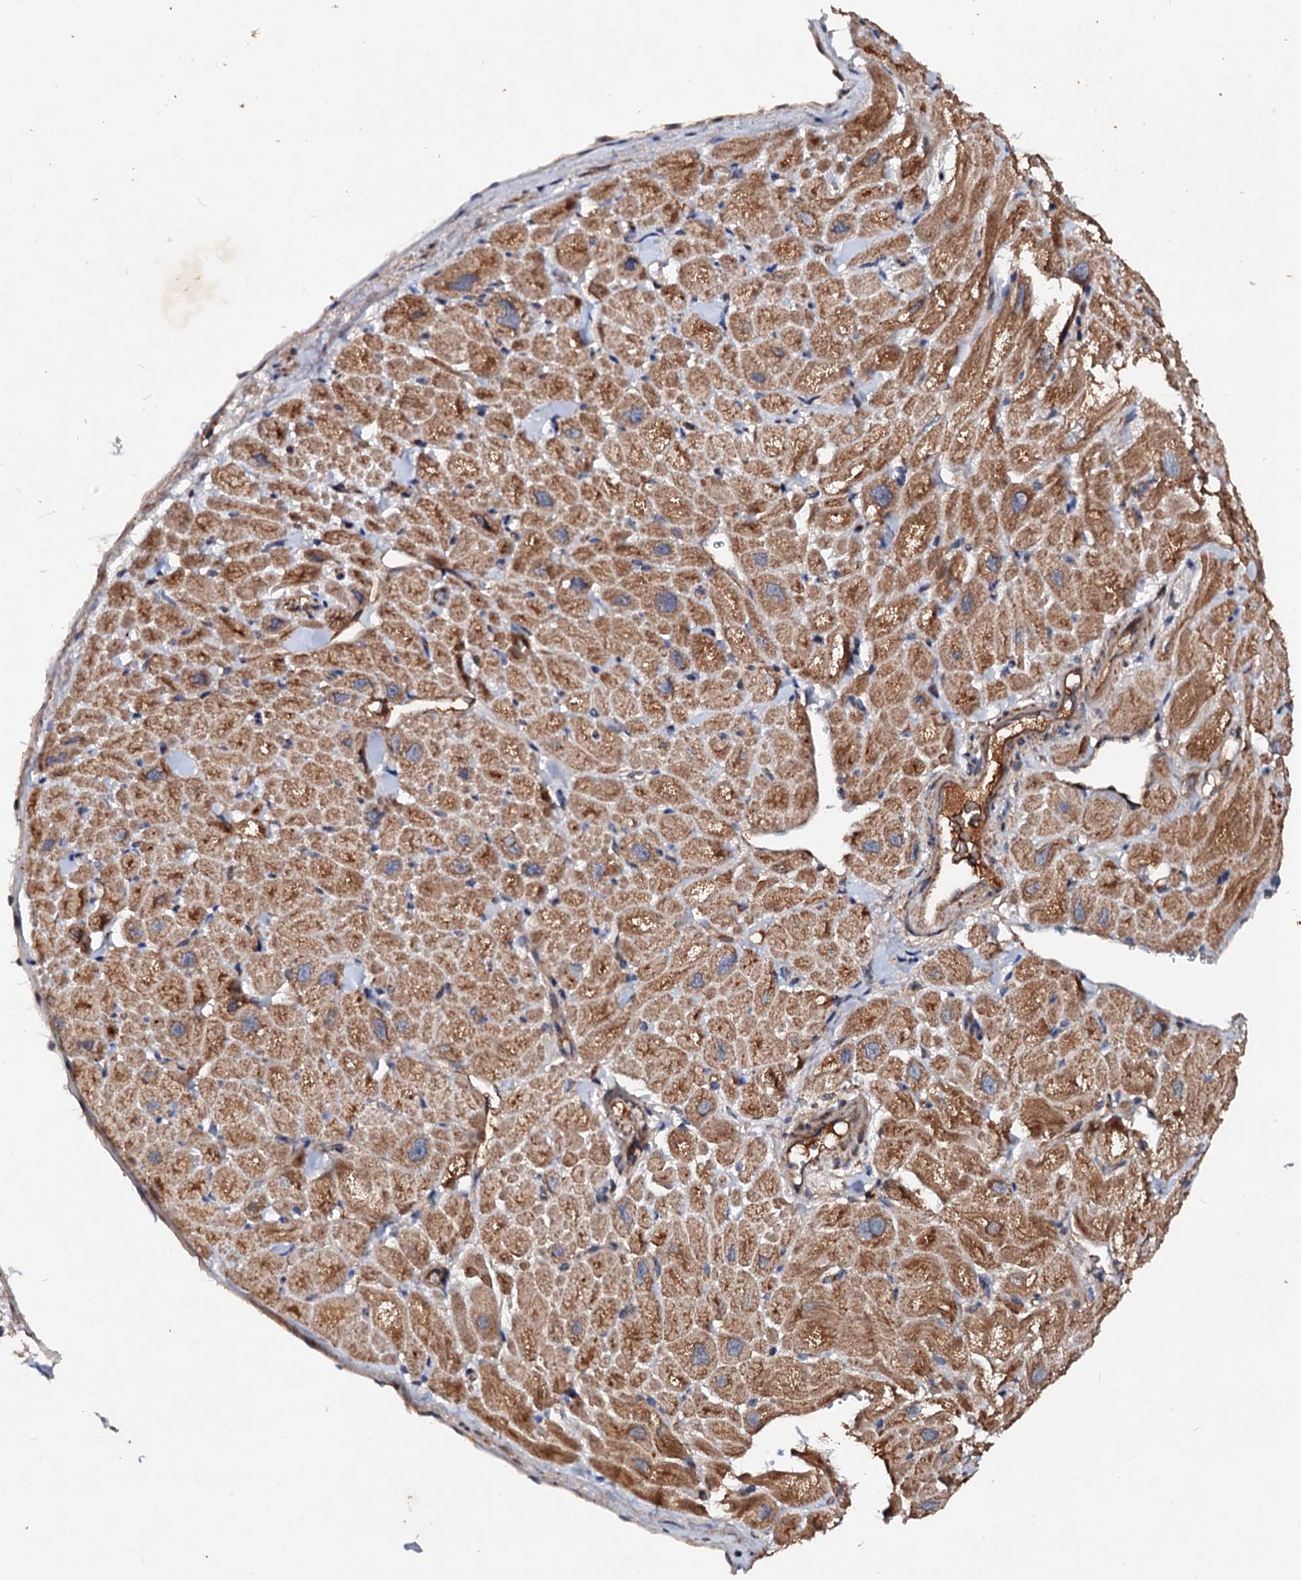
{"staining": {"intensity": "moderate", "quantity": ">75%", "location": "cytoplasmic/membranous"}, "tissue": "heart muscle", "cell_type": "Cardiomyocytes", "image_type": "normal", "snomed": [{"axis": "morphology", "description": "Normal tissue, NOS"}, {"axis": "topography", "description": "Heart"}], "caption": "Cardiomyocytes display medium levels of moderate cytoplasmic/membranous positivity in approximately >75% of cells in benign human heart muscle.", "gene": "EXTL1", "patient": {"sex": "male", "age": 49}}